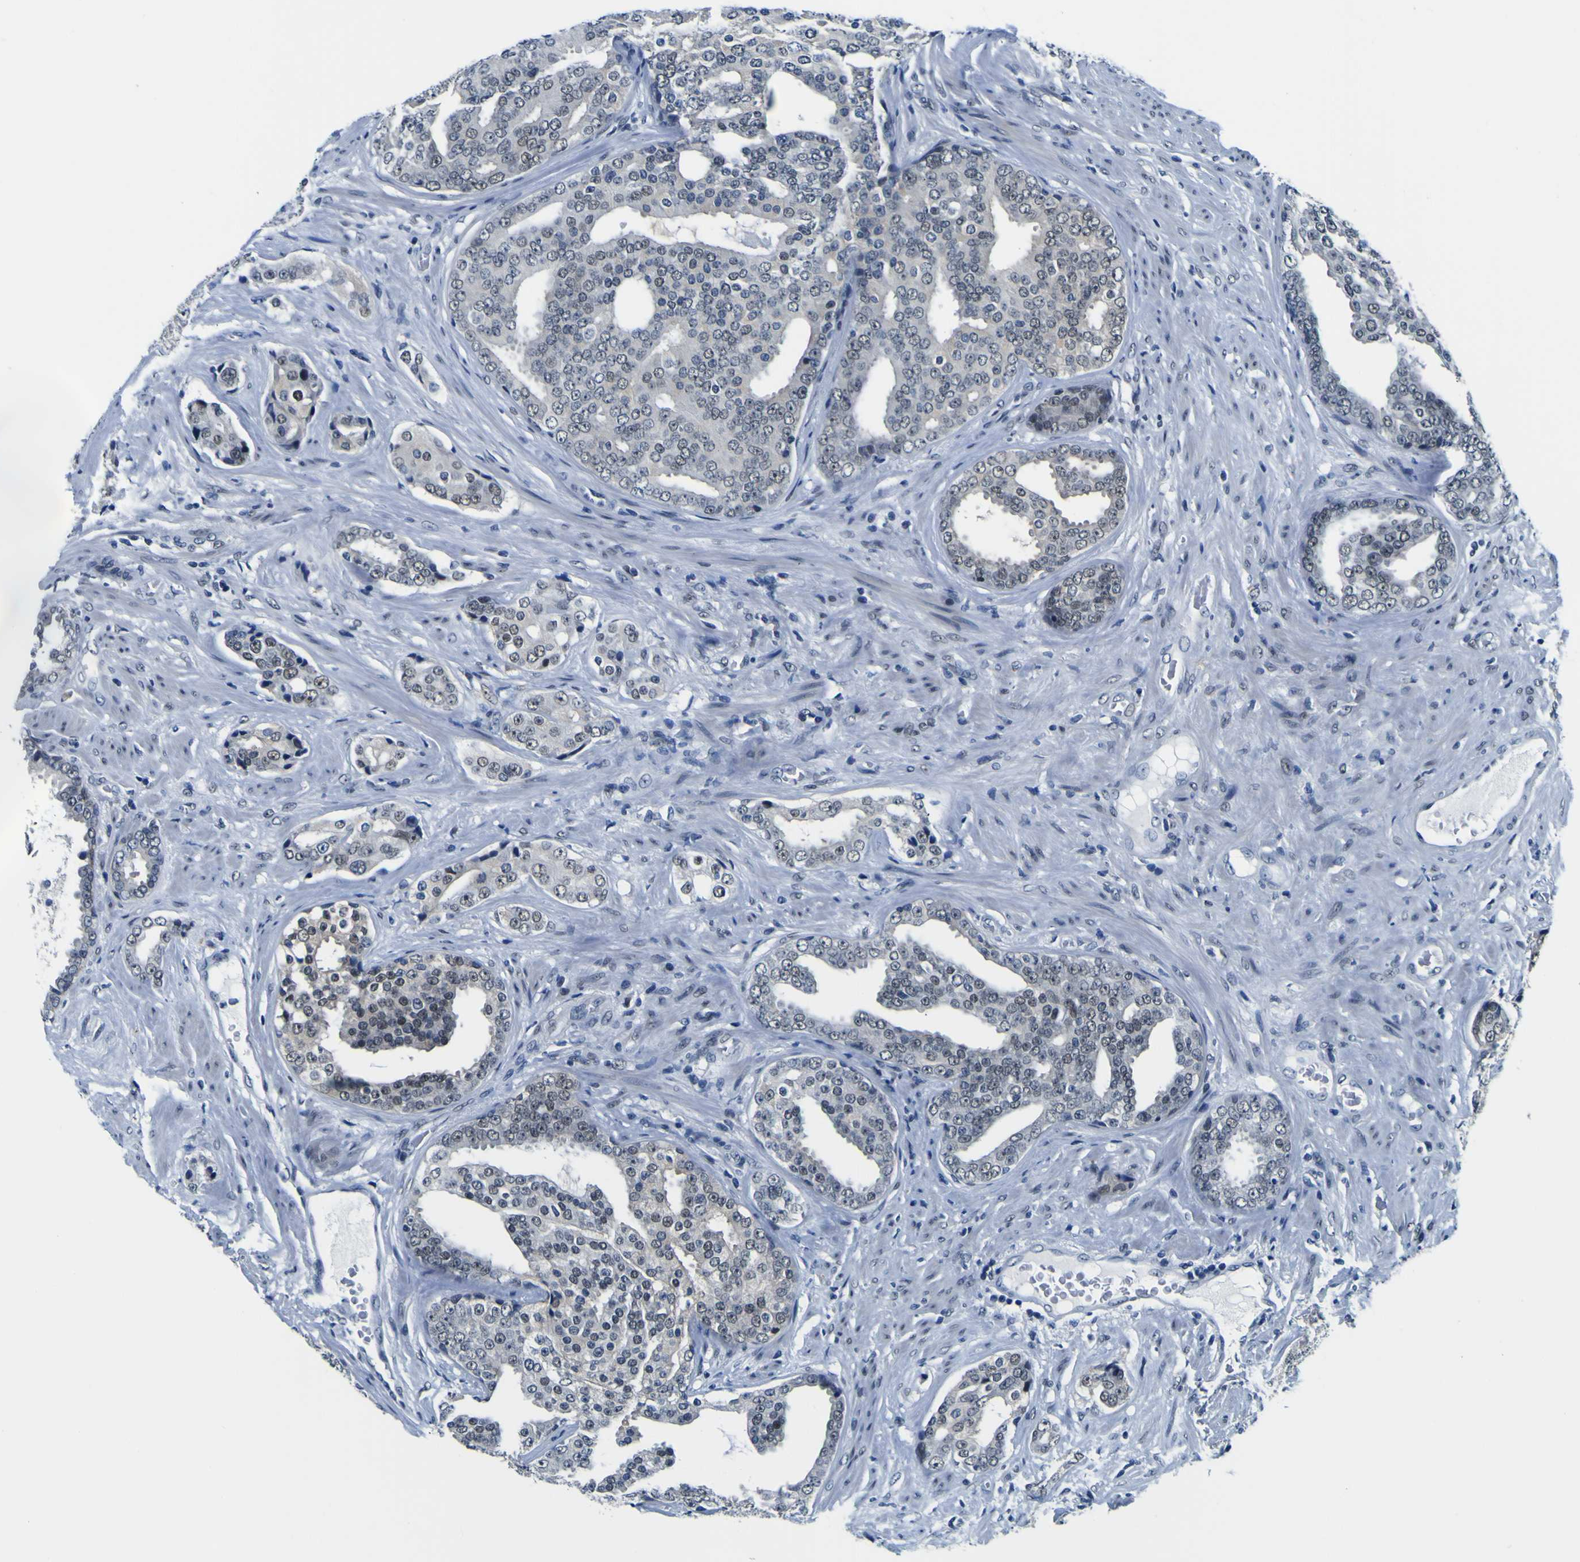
{"staining": {"intensity": "negative", "quantity": "none", "location": "none"}, "tissue": "prostate cancer", "cell_type": "Tumor cells", "image_type": "cancer", "snomed": [{"axis": "morphology", "description": "Adenocarcinoma, High grade"}, {"axis": "topography", "description": "Prostate"}], "caption": "IHC of high-grade adenocarcinoma (prostate) shows no expression in tumor cells.", "gene": "CUL4B", "patient": {"sex": "male", "age": 71}}